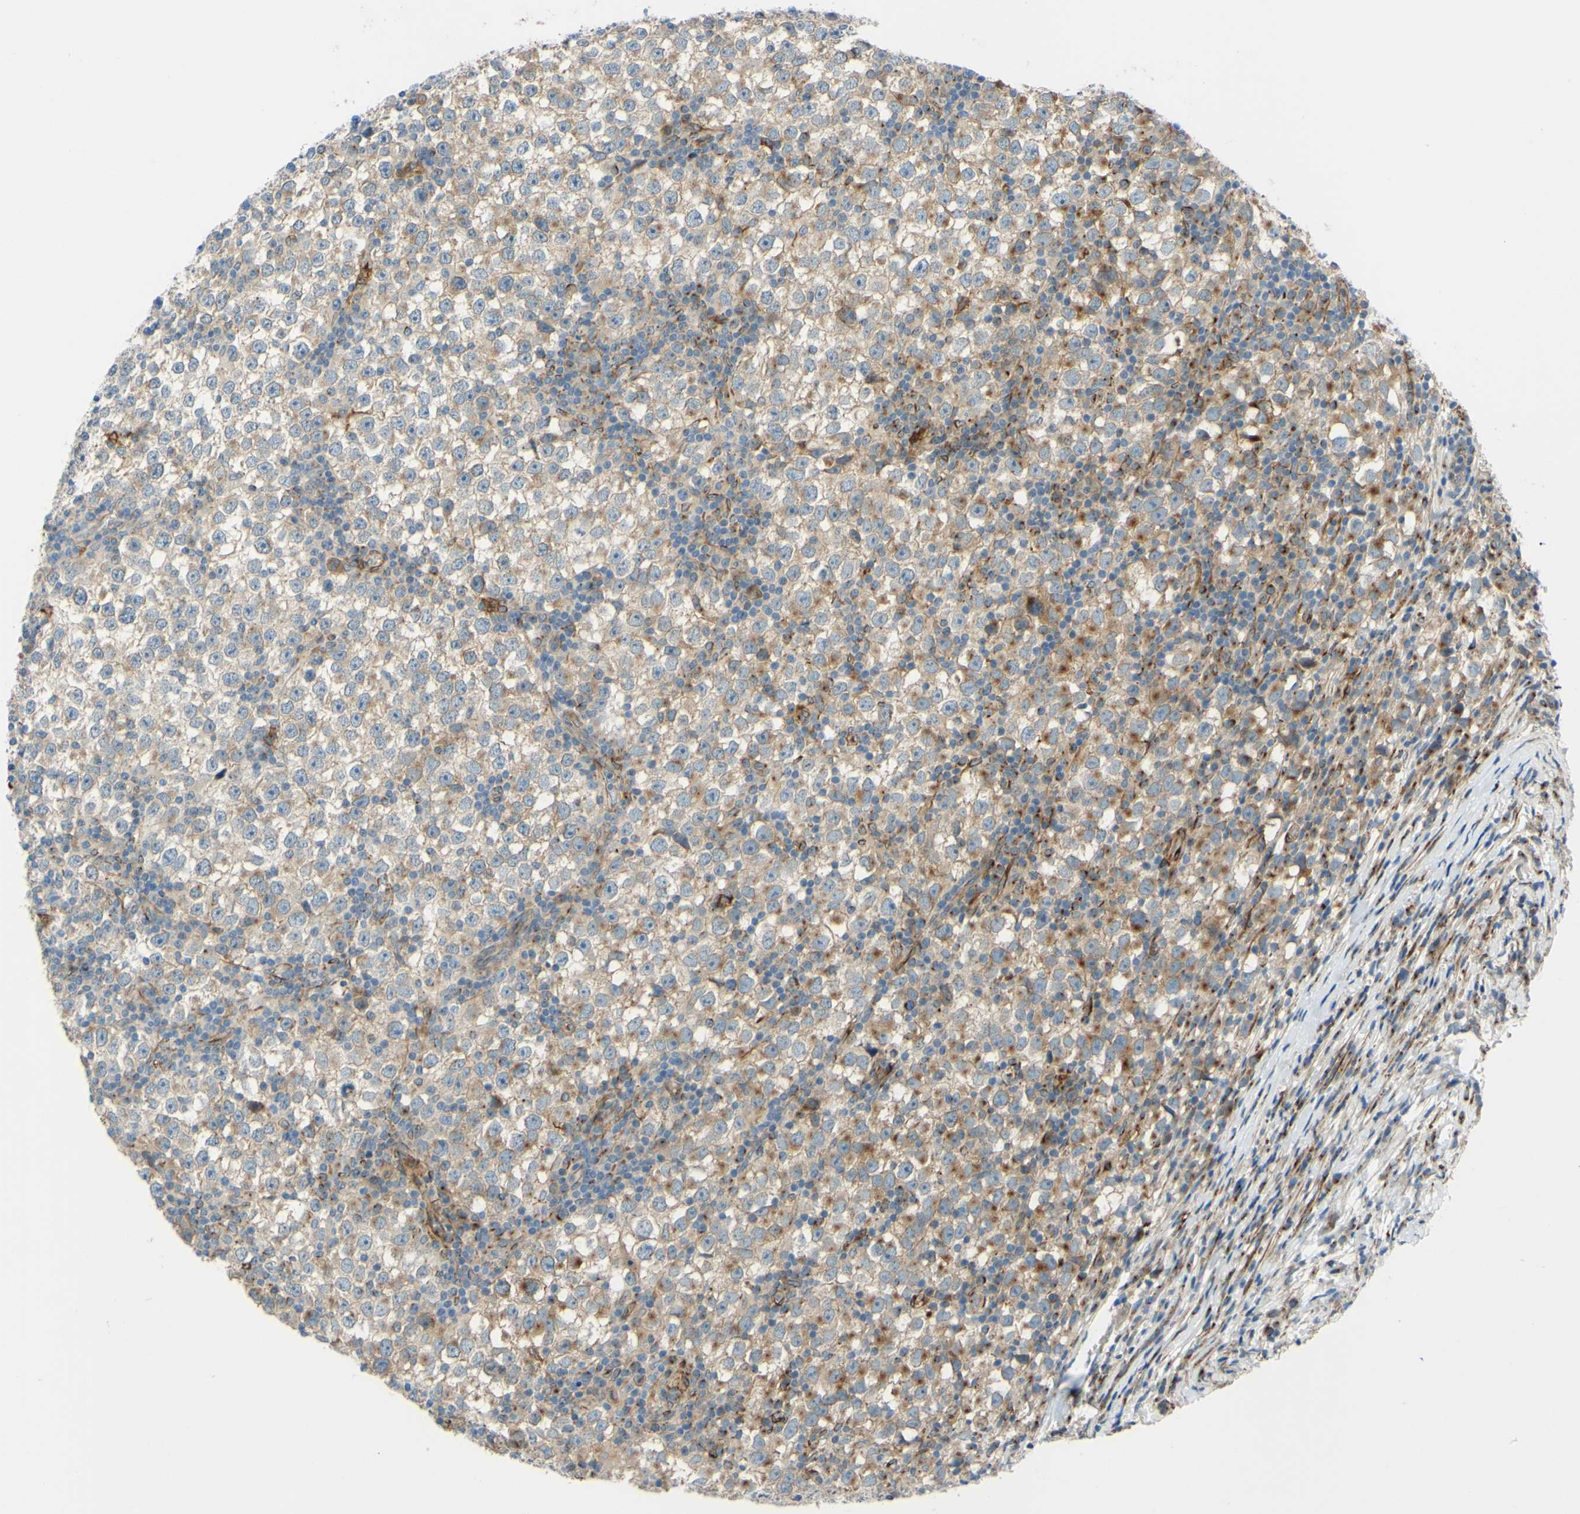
{"staining": {"intensity": "weak", "quantity": ">75%", "location": "cytoplasmic/membranous"}, "tissue": "testis cancer", "cell_type": "Tumor cells", "image_type": "cancer", "snomed": [{"axis": "morphology", "description": "Seminoma, NOS"}, {"axis": "topography", "description": "Testis"}], "caption": "This histopathology image reveals IHC staining of testis cancer (seminoma), with low weak cytoplasmic/membranous staining in about >75% of tumor cells.", "gene": "ARHGAP1", "patient": {"sex": "male", "age": 65}}